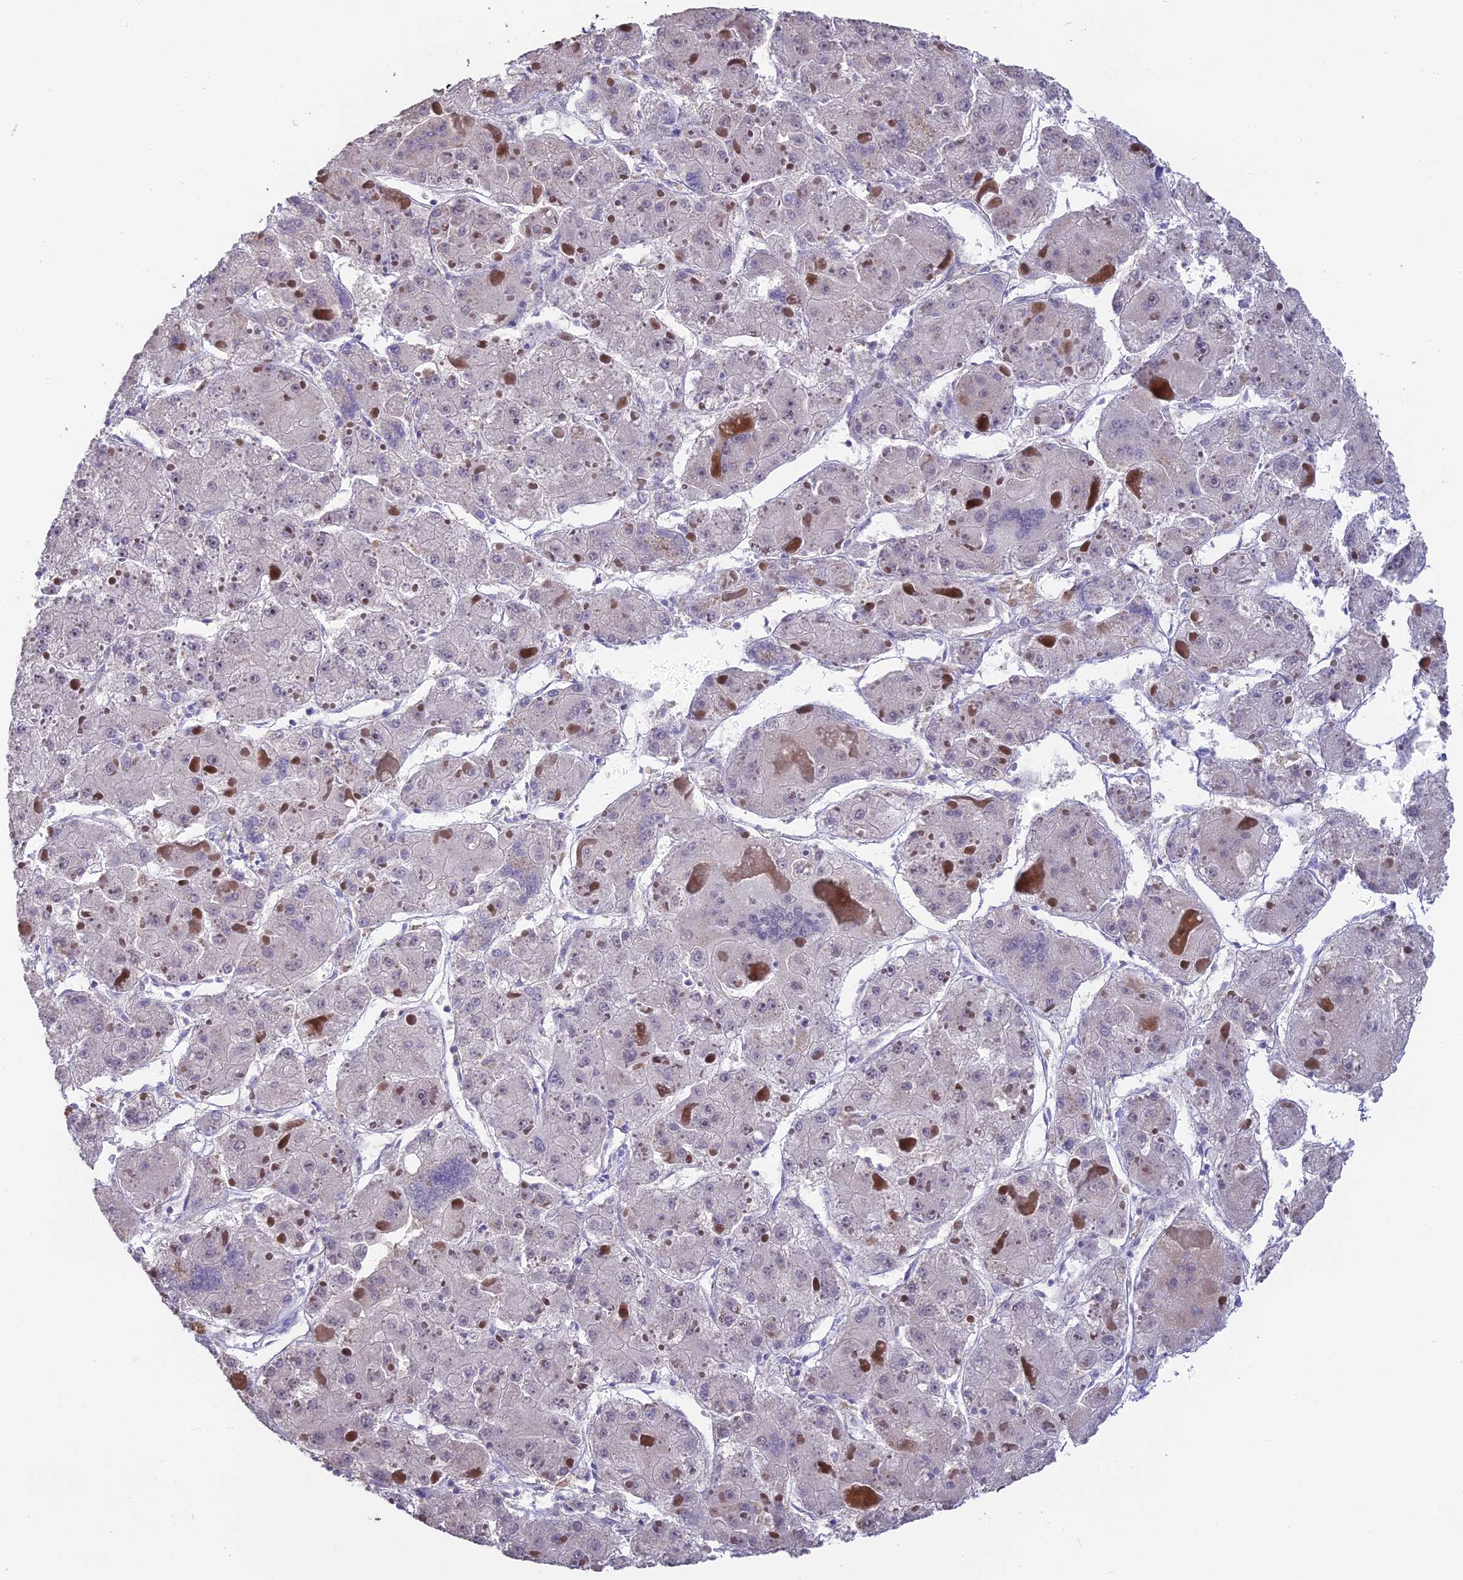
{"staining": {"intensity": "negative", "quantity": "none", "location": "none"}, "tissue": "liver cancer", "cell_type": "Tumor cells", "image_type": "cancer", "snomed": [{"axis": "morphology", "description": "Carcinoma, Hepatocellular, NOS"}, {"axis": "topography", "description": "Liver"}], "caption": "Immunohistochemical staining of liver cancer (hepatocellular carcinoma) shows no significant expression in tumor cells.", "gene": "SETD2", "patient": {"sex": "female", "age": 73}}